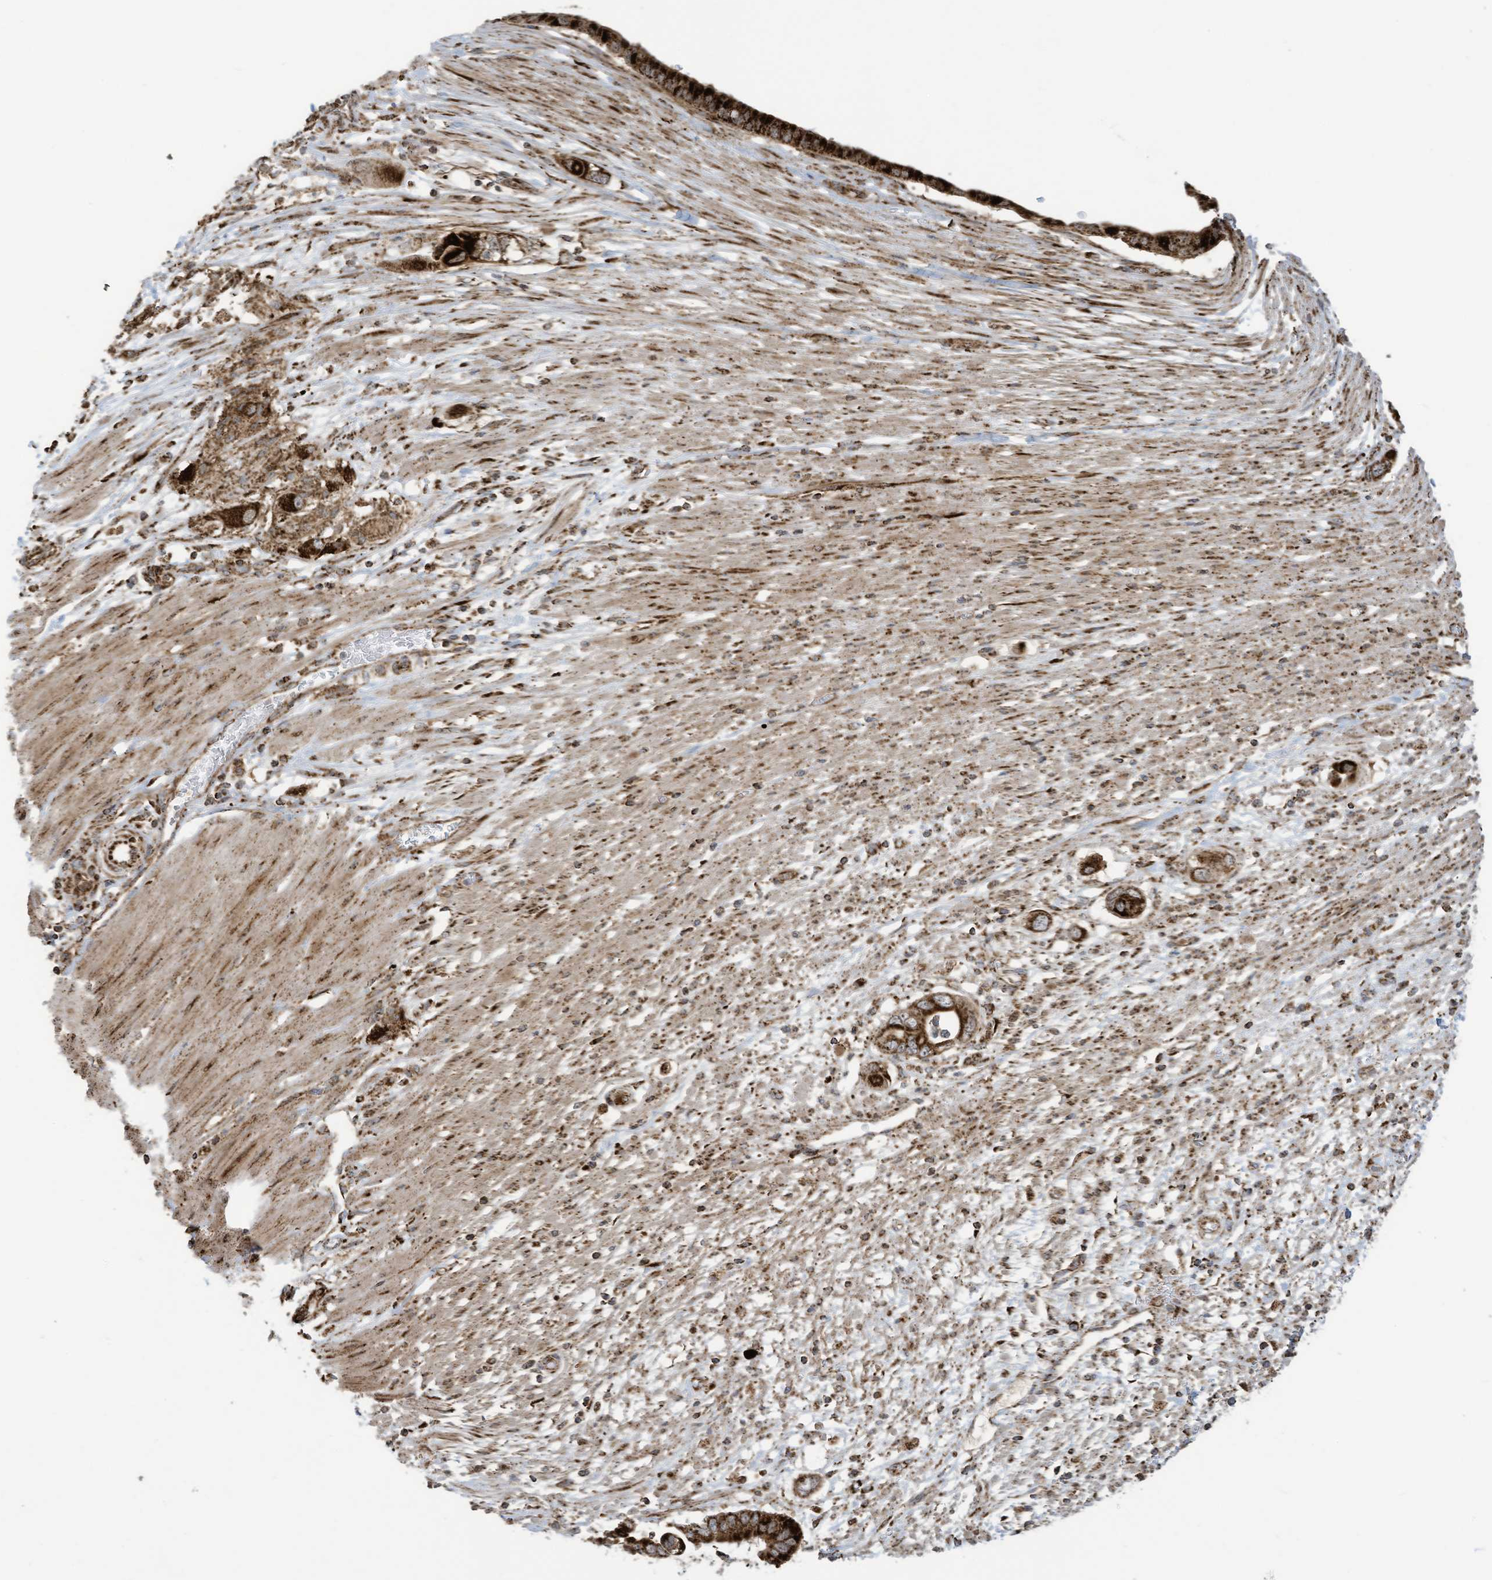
{"staining": {"intensity": "strong", "quantity": ">75%", "location": "cytoplasmic/membranous"}, "tissue": "pancreatic cancer", "cell_type": "Tumor cells", "image_type": "cancer", "snomed": [{"axis": "morphology", "description": "Adenocarcinoma, NOS"}, {"axis": "topography", "description": "Pancreas"}], "caption": "Pancreatic cancer (adenocarcinoma) was stained to show a protein in brown. There is high levels of strong cytoplasmic/membranous expression in approximately >75% of tumor cells. (DAB (3,3'-diaminobenzidine) = brown stain, brightfield microscopy at high magnification).", "gene": "COX10", "patient": {"sex": "male", "age": 68}}